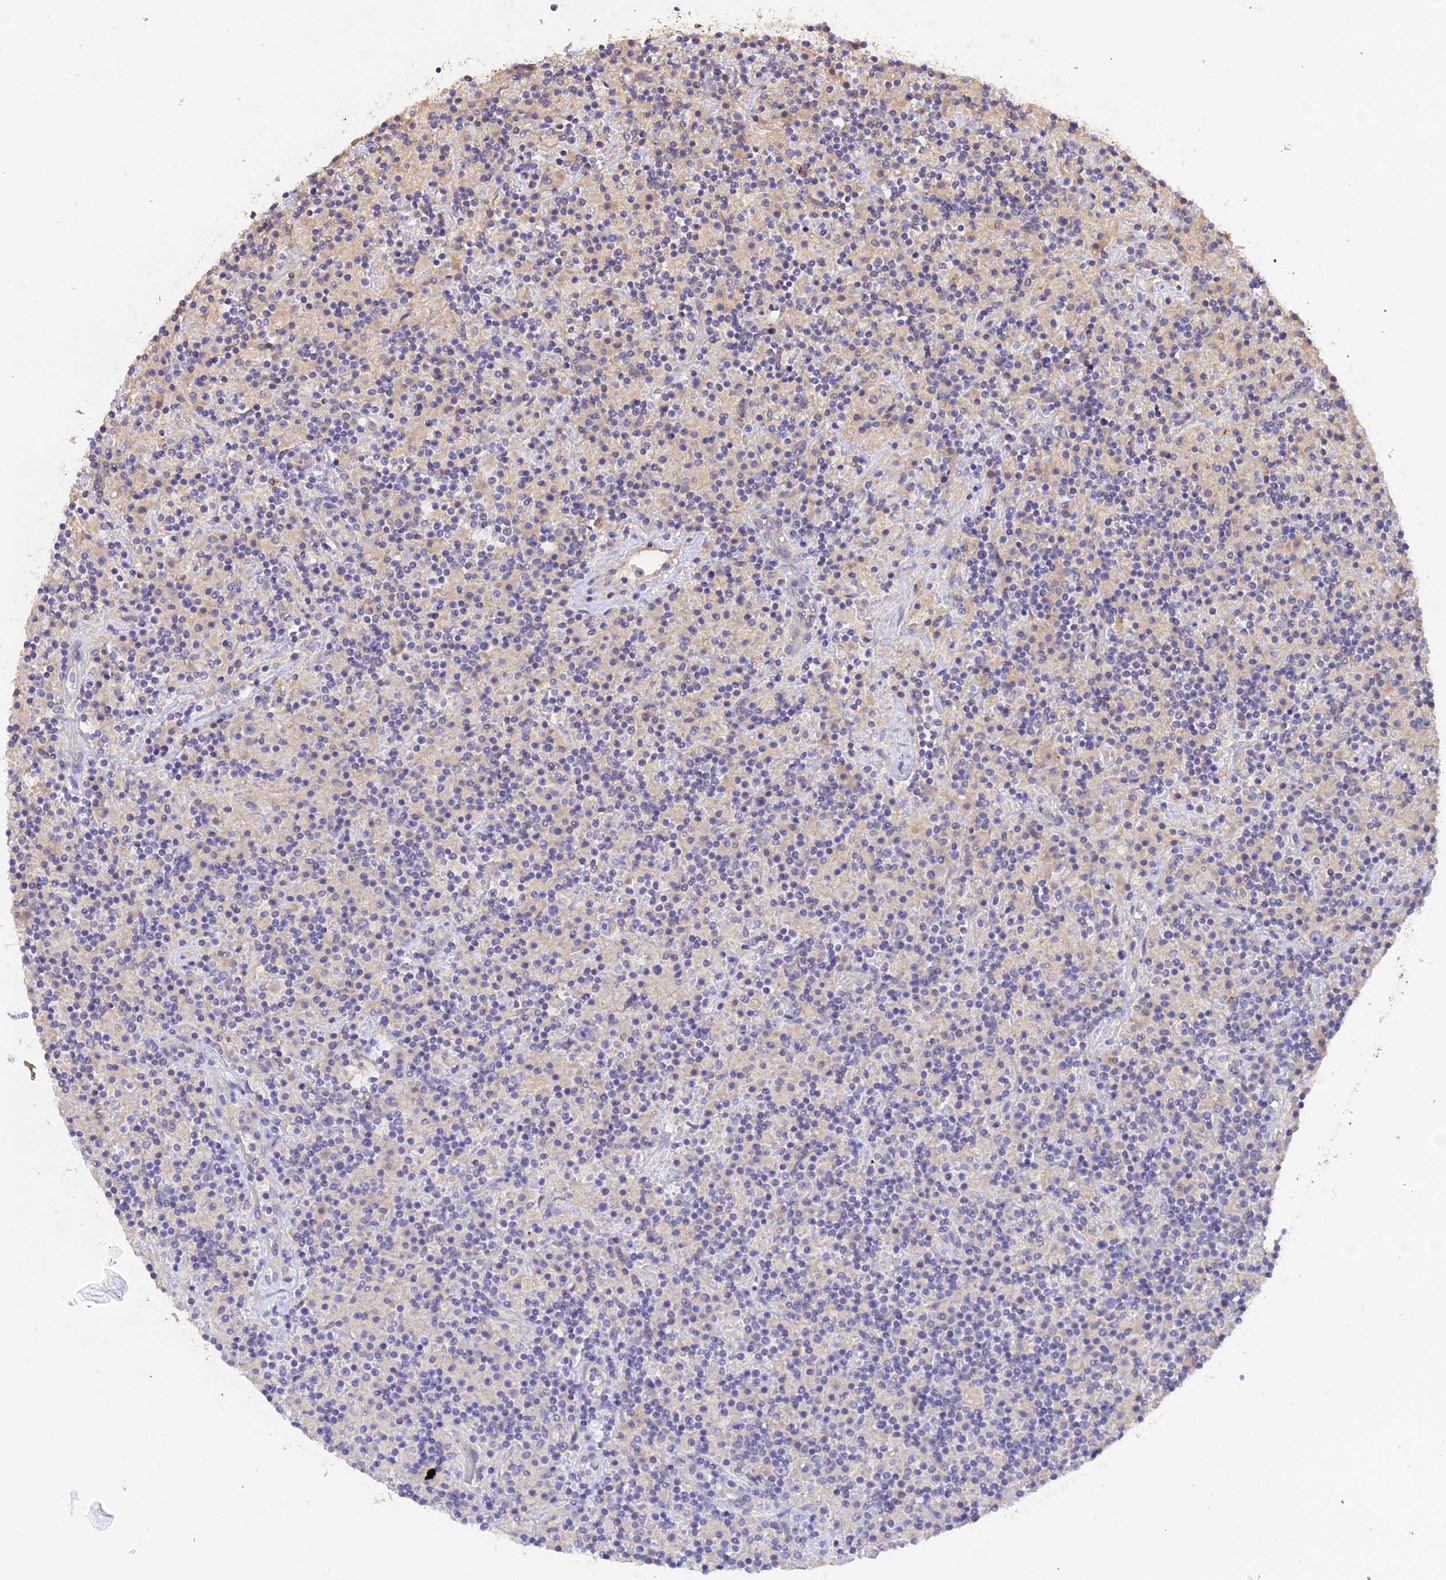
{"staining": {"intensity": "negative", "quantity": "none", "location": "none"}, "tissue": "lymphoma", "cell_type": "Tumor cells", "image_type": "cancer", "snomed": [{"axis": "morphology", "description": "Hodgkin's disease, NOS"}, {"axis": "topography", "description": "Lymph node"}], "caption": "The histopathology image exhibits no significant expression in tumor cells of lymphoma. (Brightfield microscopy of DAB (3,3'-diaminobenzidine) immunohistochemistry (IHC) at high magnification).", "gene": "SLC26A4", "patient": {"sex": "male", "age": 70}}